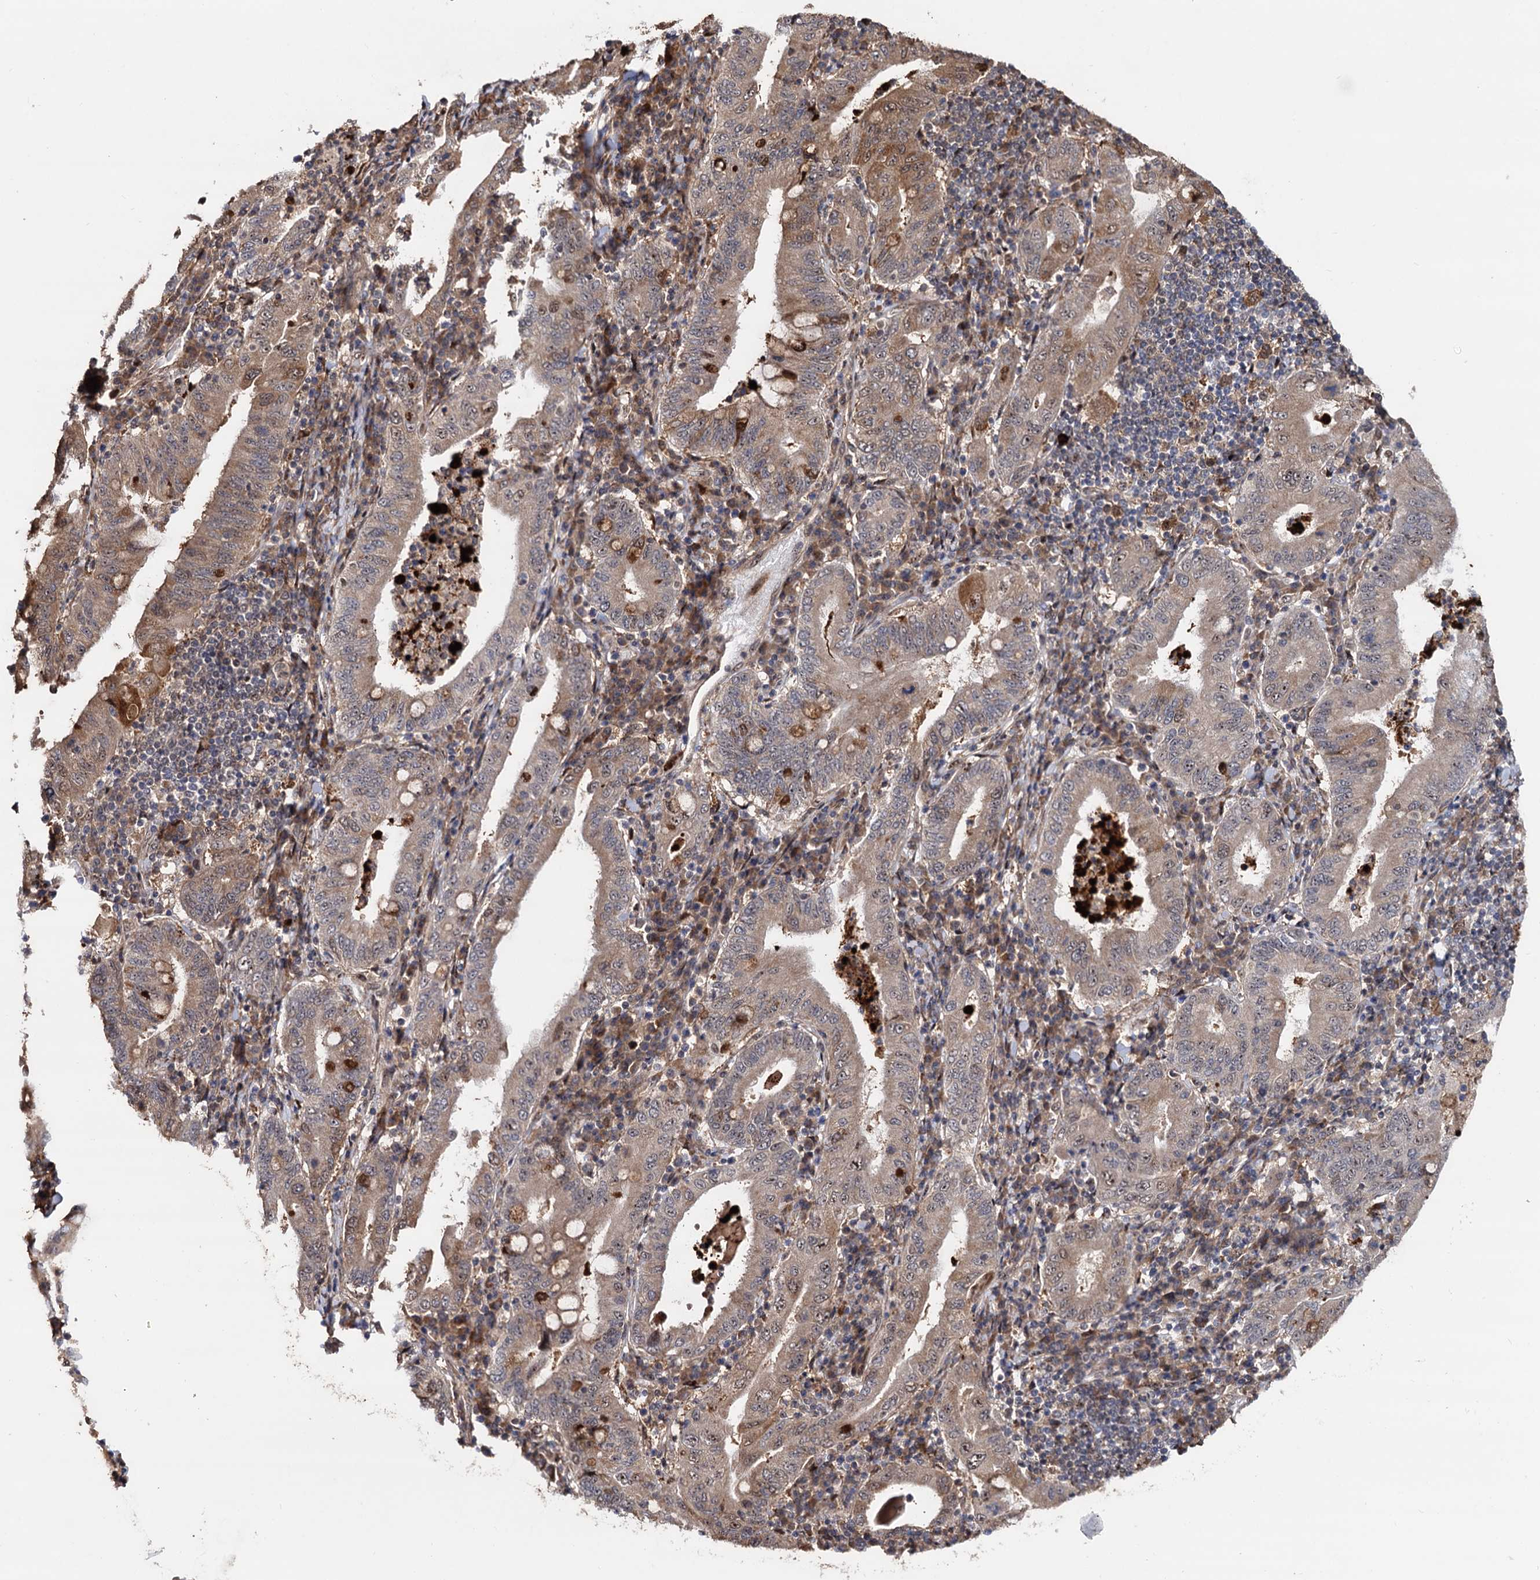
{"staining": {"intensity": "moderate", "quantity": ">75%", "location": "cytoplasmic/membranous"}, "tissue": "stomach cancer", "cell_type": "Tumor cells", "image_type": "cancer", "snomed": [{"axis": "morphology", "description": "Normal tissue, NOS"}, {"axis": "morphology", "description": "Adenocarcinoma, NOS"}, {"axis": "topography", "description": "Esophagus"}, {"axis": "topography", "description": "Stomach, upper"}, {"axis": "topography", "description": "Peripheral nerve tissue"}], "caption": "Protein staining of stomach cancer (adenocarcinoma) tissue demonstrates moderate cytoplasmic/membranous expression in approximately >75% of tumor cells.", "gene": "PIGB", "patient": {"sex": "male", "age": 62}}